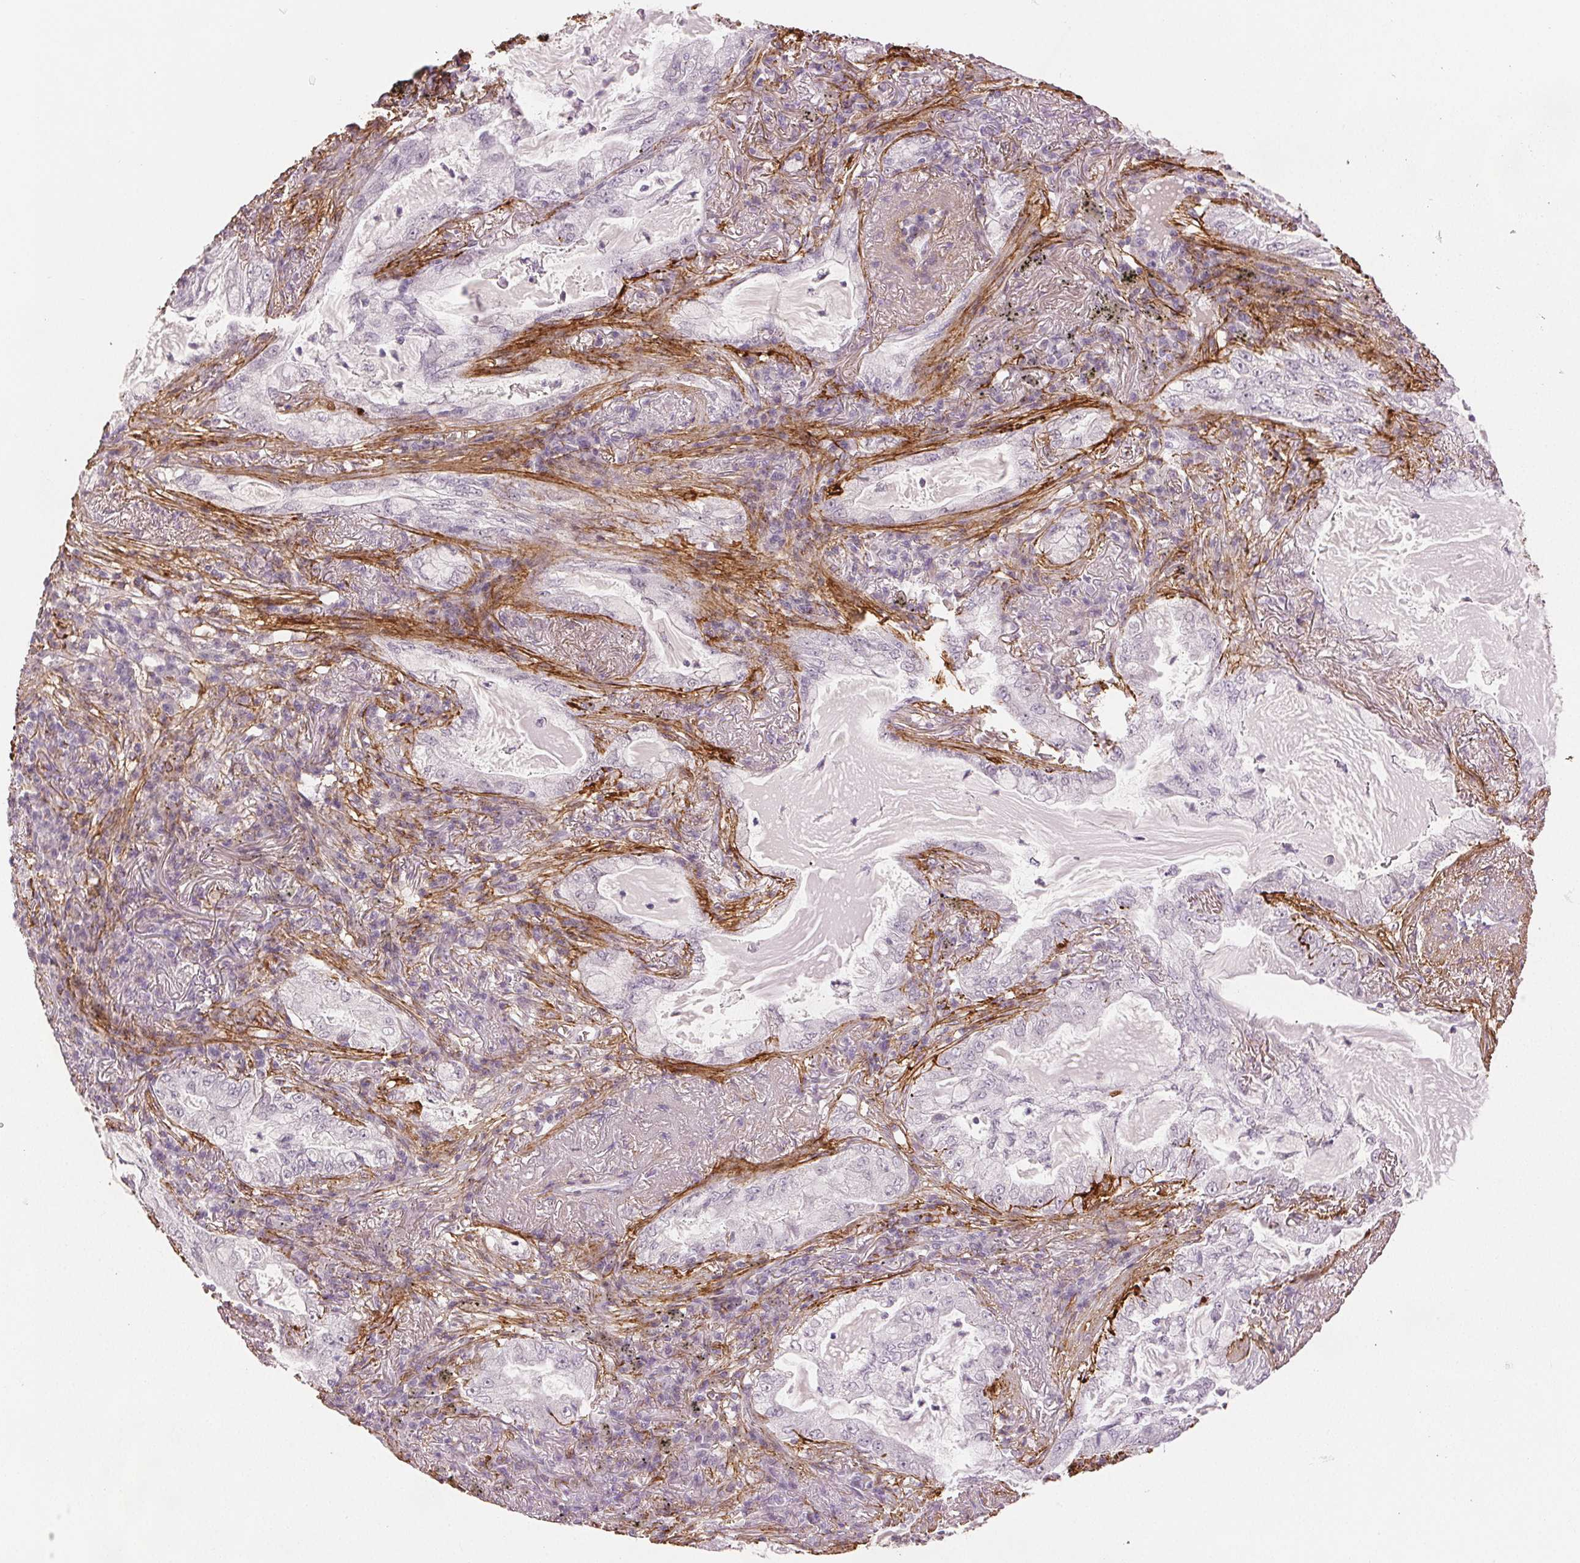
{"staining": {"intensity": "negative", "quantity": "none", "location": "none"}, "tissue": "lung cancer", "cell_type": "Tumor cells", "image_type": "cancer", "snomed": [{"axis": "morphology", "description": "Adenocarcinoma, NOS"}, {"axis": "topography", "description": "Lung"}], "caption": "DAB immunohistochemical staining of lung adenocarcinoma displays no significant staining in tumor cells. (DAB (3,3'-diaminobenzidine) immunohistochemistry with hematoxylin counter stain).", "gene": "FBN1", "patient": {"sex": "female", "age": 73}}